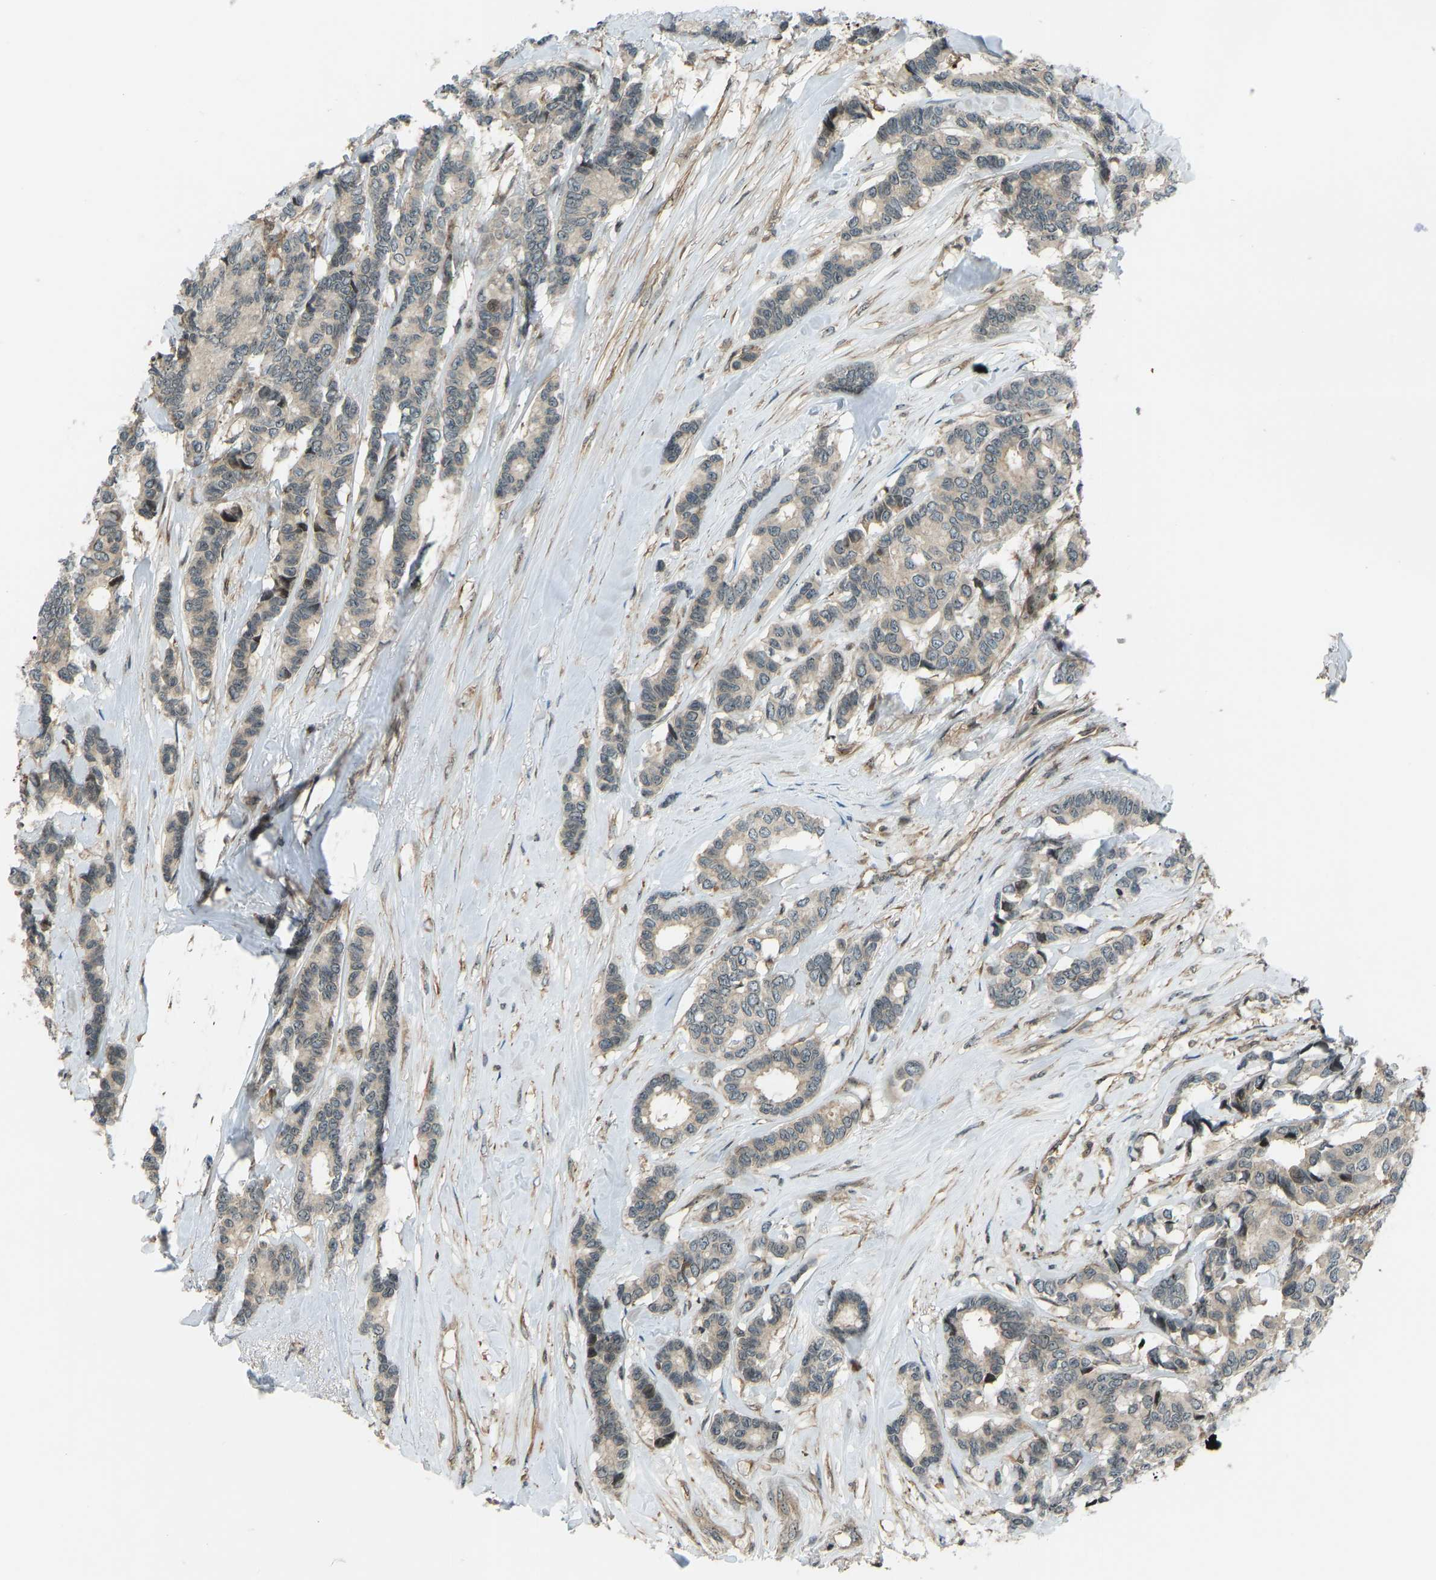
{"staining": {"intensity": "weak", "quantity": ">75%", "location": "cytoplasmic/membranous"}, "tissue": "breast cancer", "cell_type": "Tumor cells", "image_type": "cancer", "snomed": [{"axis": "morphology", "description": "Duct carcinoma"}, {"axis": "topography", "description": "Breast"}], "caption": "Immunohistochemical staining of human breast cancer shows low levels of weak cytoplasmic/membranous positivity in about >75% of tumor cells. (DAB IHC, brown staining for protein, blue staining for nuclei).", "gene": "SVOPL", "patient": {"sex": "female", "age": 87}}